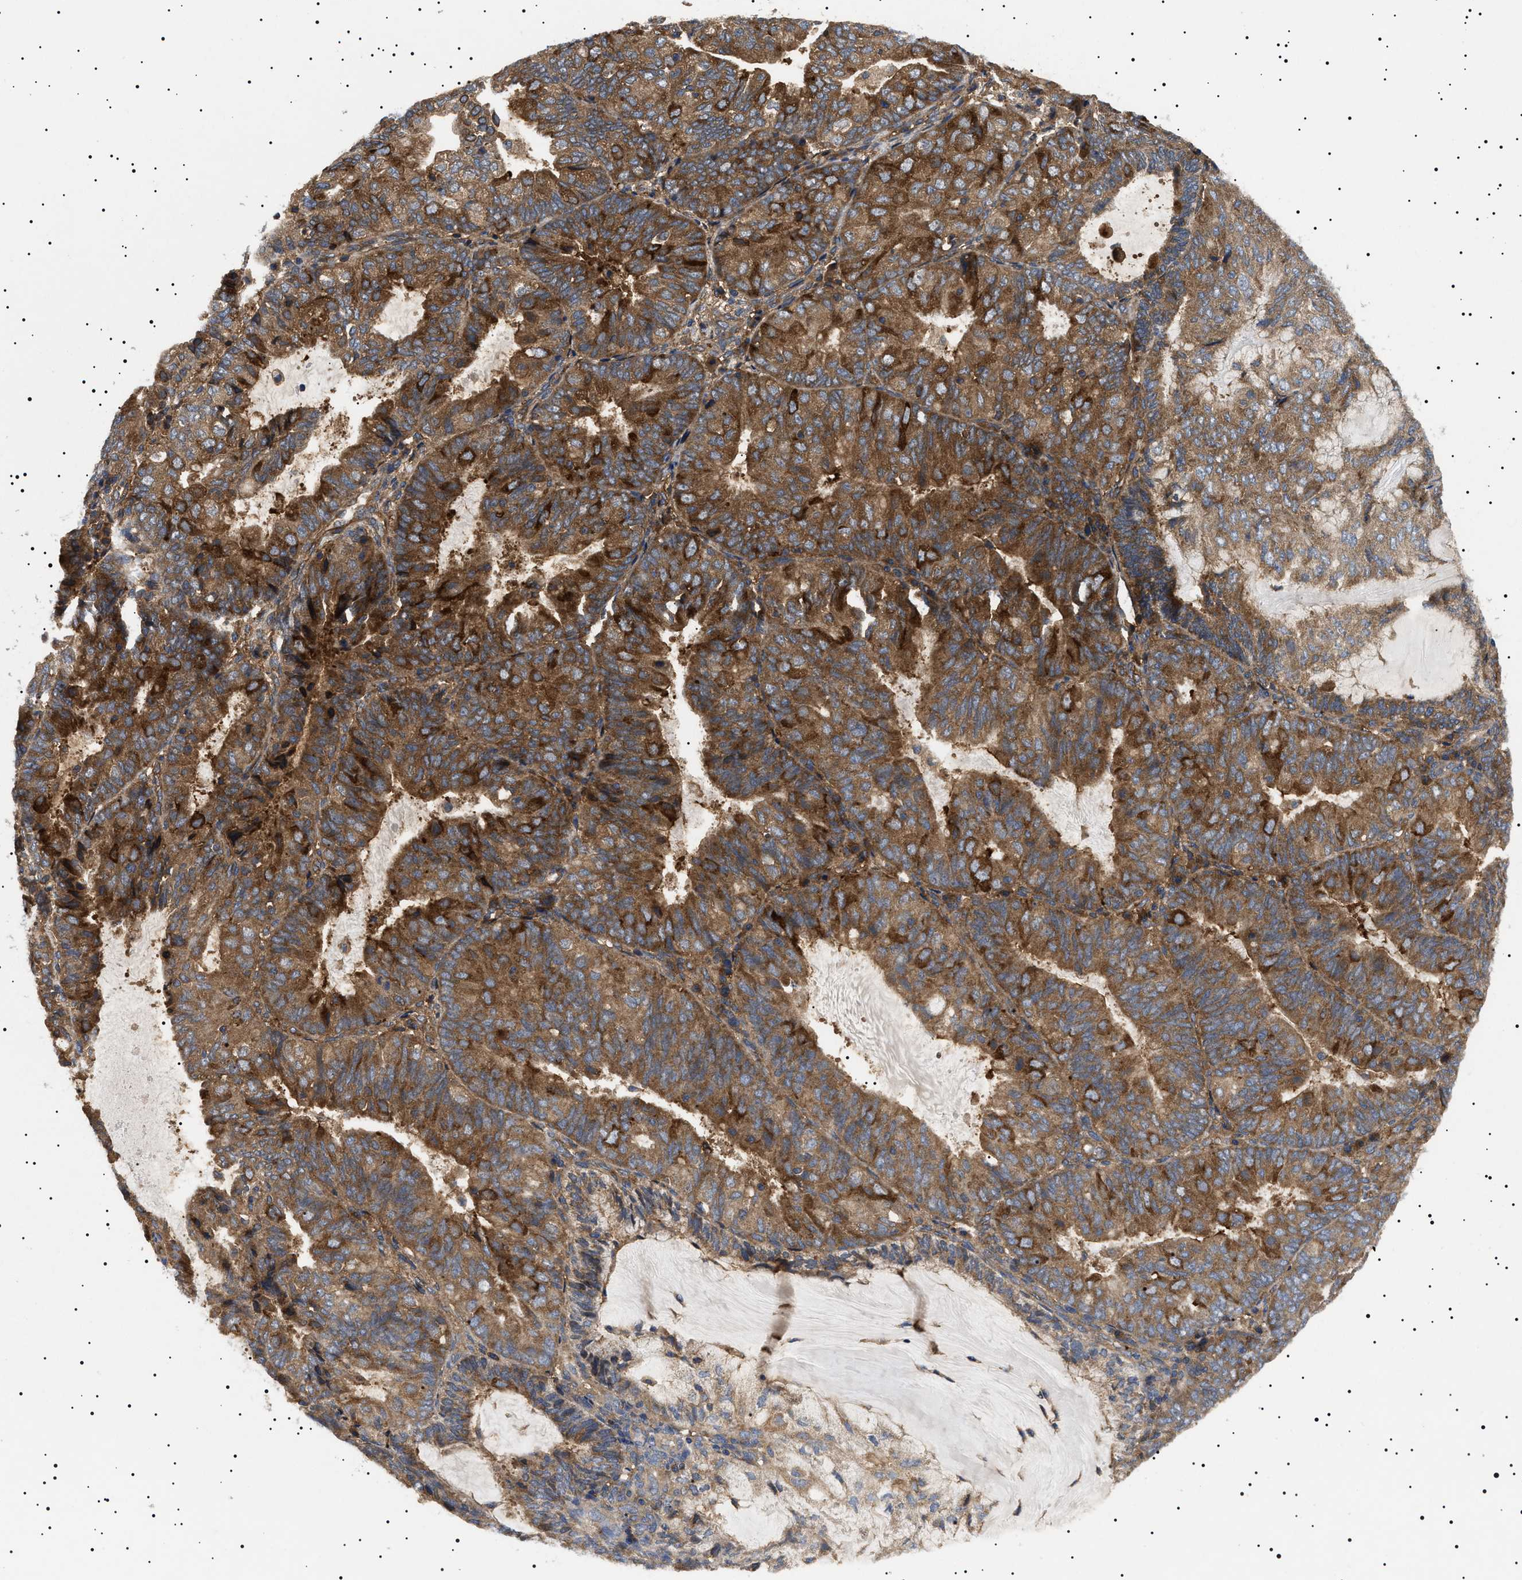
{"staining": {"intensity": "moderate", "quantity": ">75%", "location": "cytoplasmic/membranous"}, "tissue": "endometrial cancer", "cell_type": "Tumor cells", "image_type": "cancer", "snomed": [{"axis": "morphology", "description": "Adenocarcinoma, NOS"}, {"axis": "topography", "description": "Endometrium"}], "caption": "About >75% of tumor cells in endometrial adenocarcinoma exhibit moderate cytoplasmic/membranous protein staining as visualized by brown immunohistochemical staining.", "gene": "TPP2", "patient": {"sex": "female", "age": 81}}